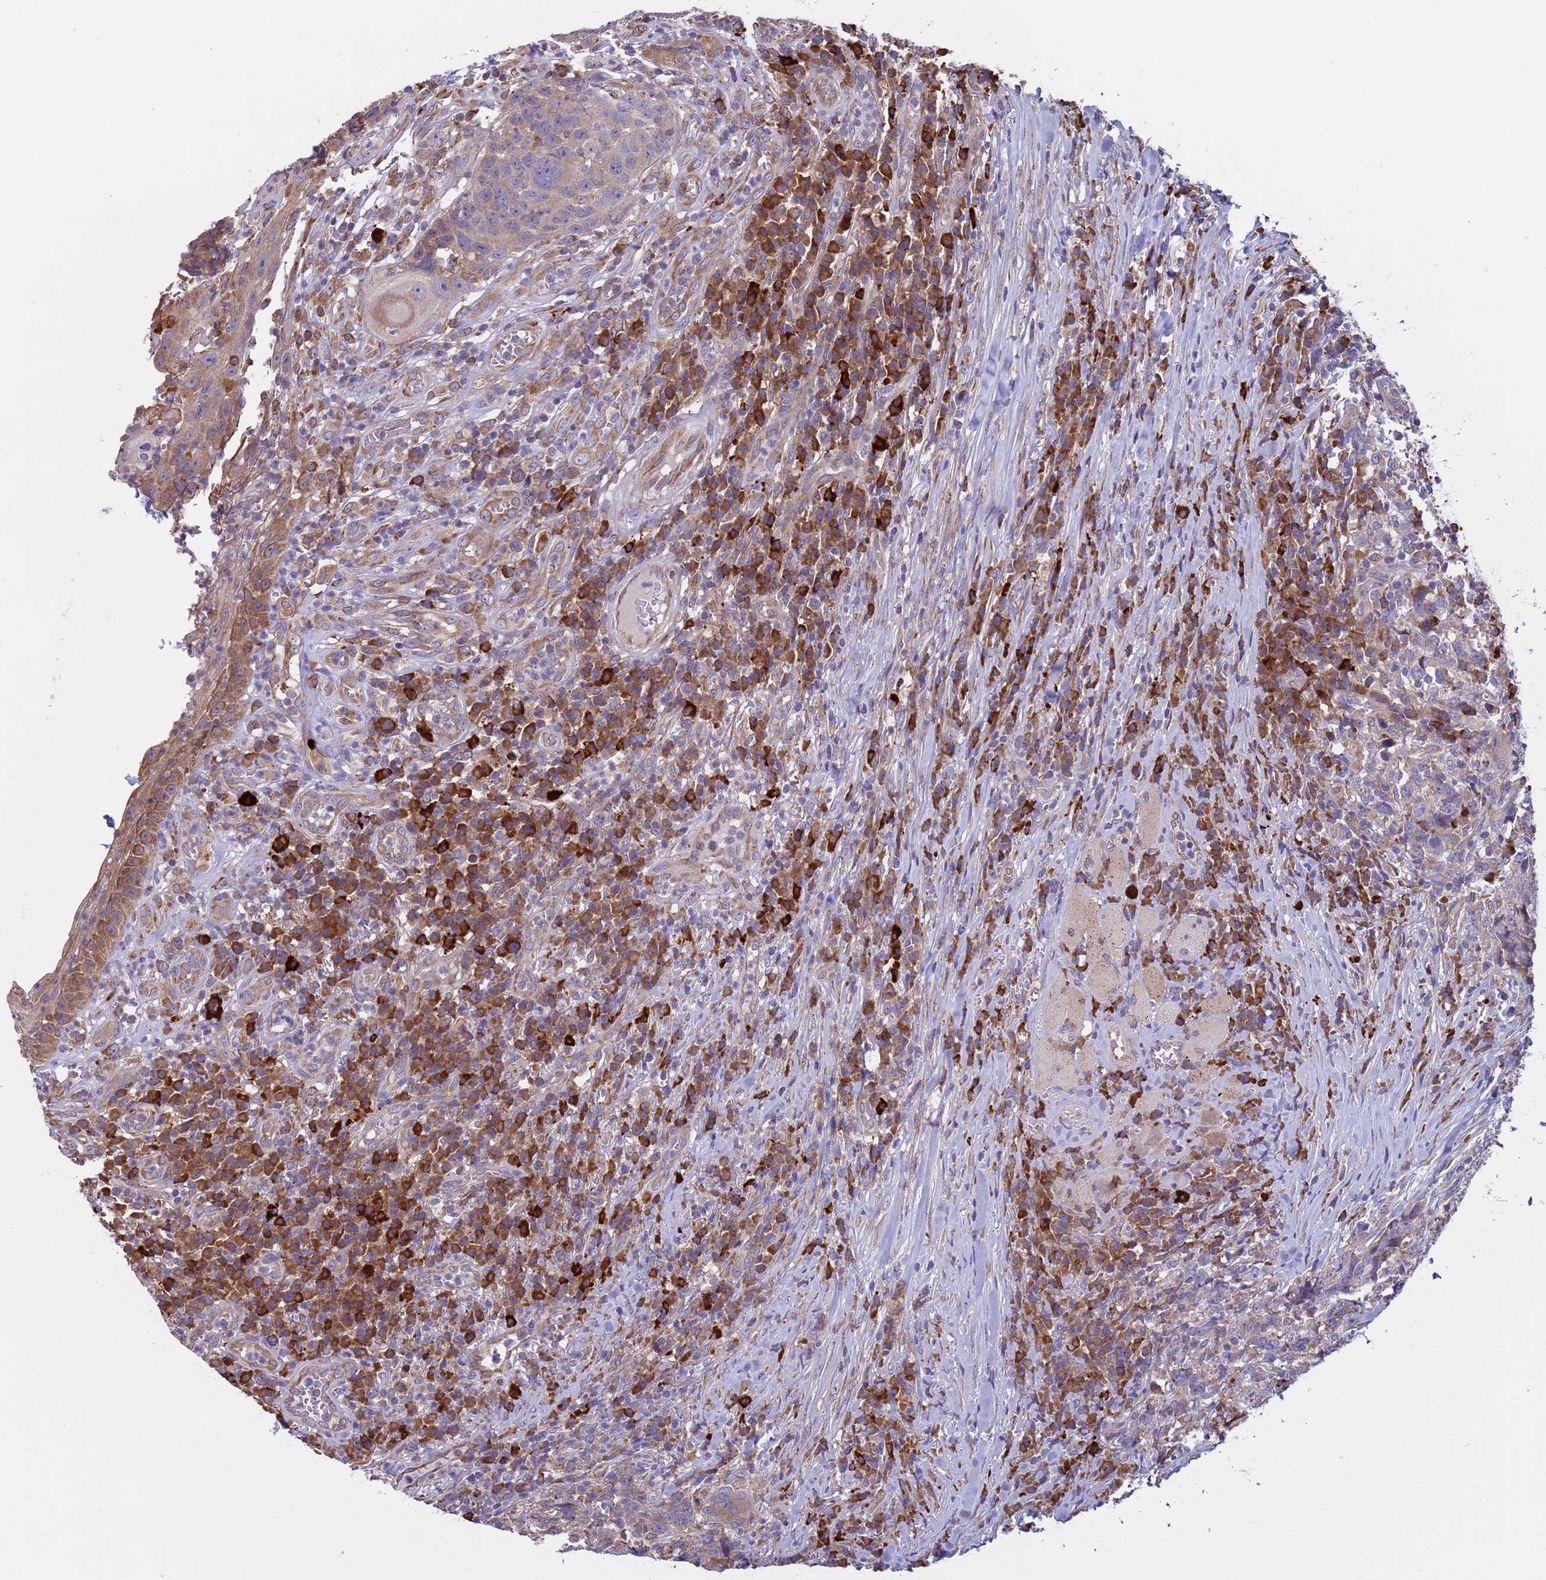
{"staining": {"intensity": "negative", "quantity": "none", "location": "none"}, "tissue": "head and neck cancer", "cell_type": "Tumor cells", "image_type": "cancer", "snomed": [{"axis": "morphology", "description": "Squamous cell carcinoma, NOS"}, {"axis": "topography", "description": "Head-Neck"}], "caption": "Head and neck squamous cell carcinoma was stained to show a protein in brown. There is no significant positivity in tumor cells.", "gene": "THAP5", "patient": {"sex": "male", "age": 66}}